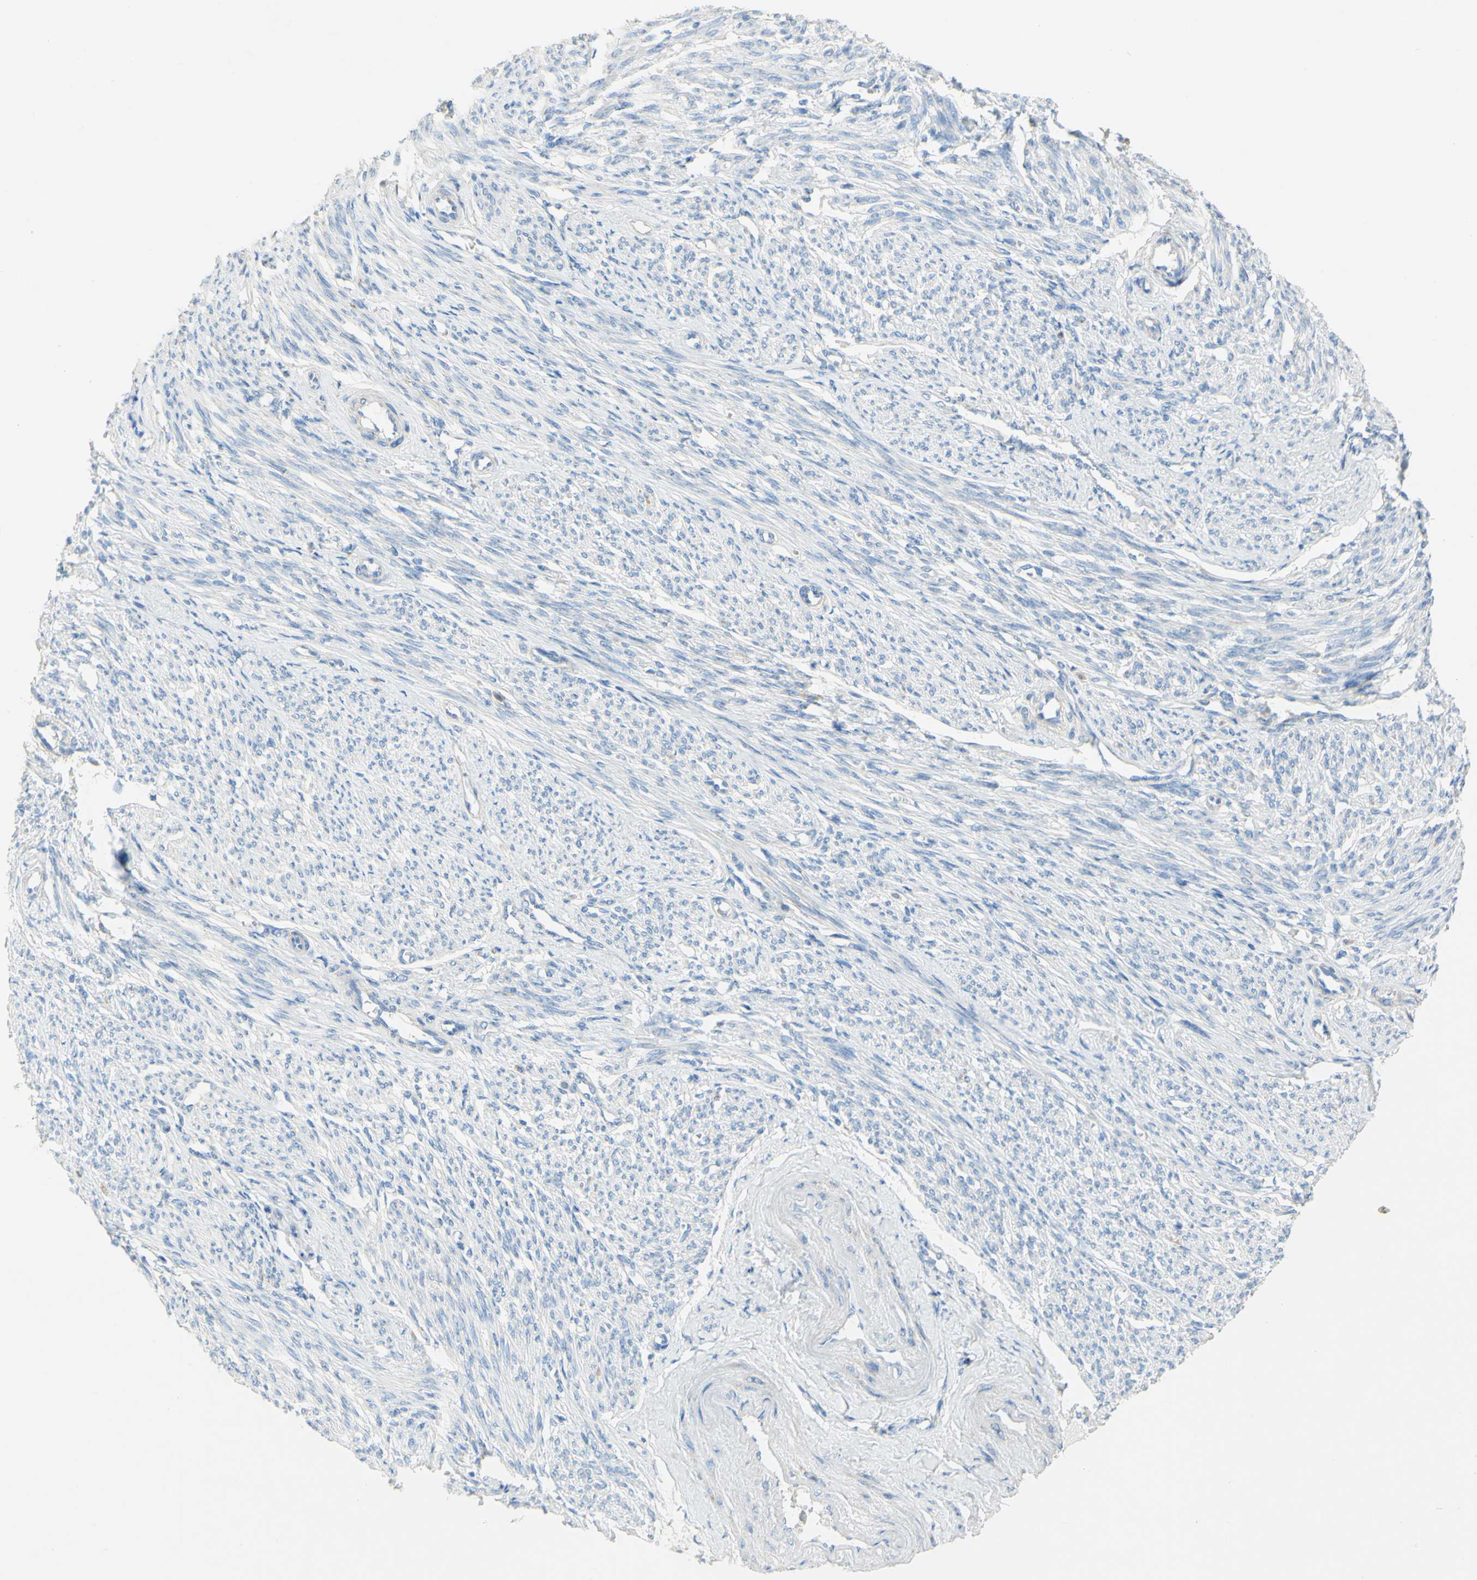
{"staining": {"intensity": "negative", "quantity": "none", "location": "none"}, "tissue": "smooth muscle", "cell_type": "Smooth muscle cells", "image_type": "normal", "snomed": [{"axis": "morphology", "description": "Normal tissue, NOS"}, {"axis": "topography", "description": "Smooth muscle"}], "caption": "This is an immunohistochemistry photomicrograph of benign human smooth muscle. There is no expression in smooth muscle cells.", "gene": "ACADL", "patient": {"sex": "female", "age": 65}}